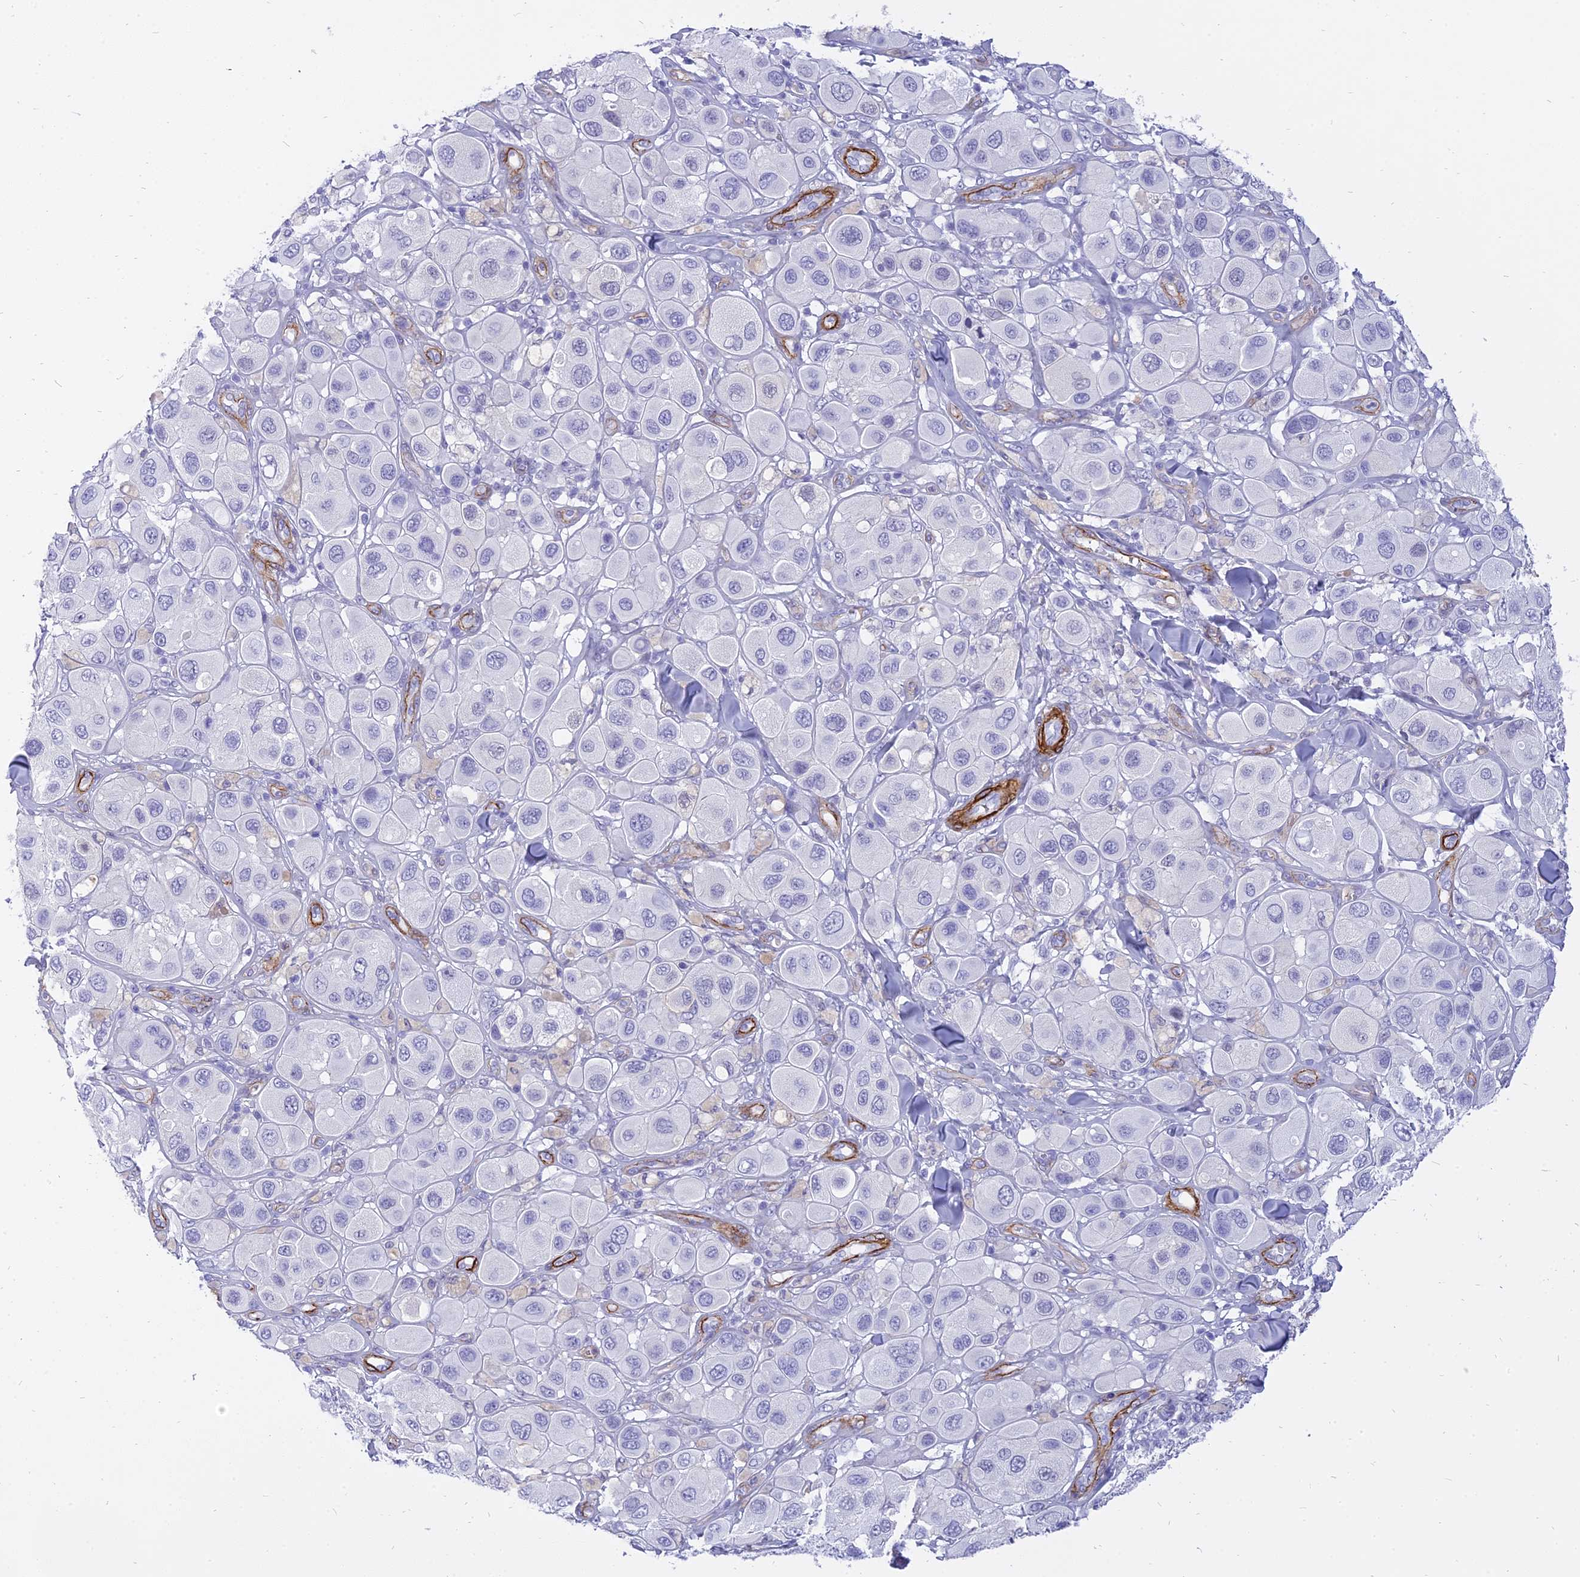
{"staining": {"intensity": "negative", "quantity": "none", "location": "none"}, "tissue": "melanoma", "cell_type": "Tumor cells", "image_type": "cancer", "snomed": [{"axis": "morphology", "description": "Malignant melanoma, Metastatic site"}, {"axis": "topography", "description": "Skin"}], "caption": "DAB (3,3'-diaminobenzidine) immunohistochemical staining of human malignant melanoma (metastatic site) reveals no significant positivity in tumor cells.", "gene": "CENPV", "patient": {"sex": "male", "age": 41}}